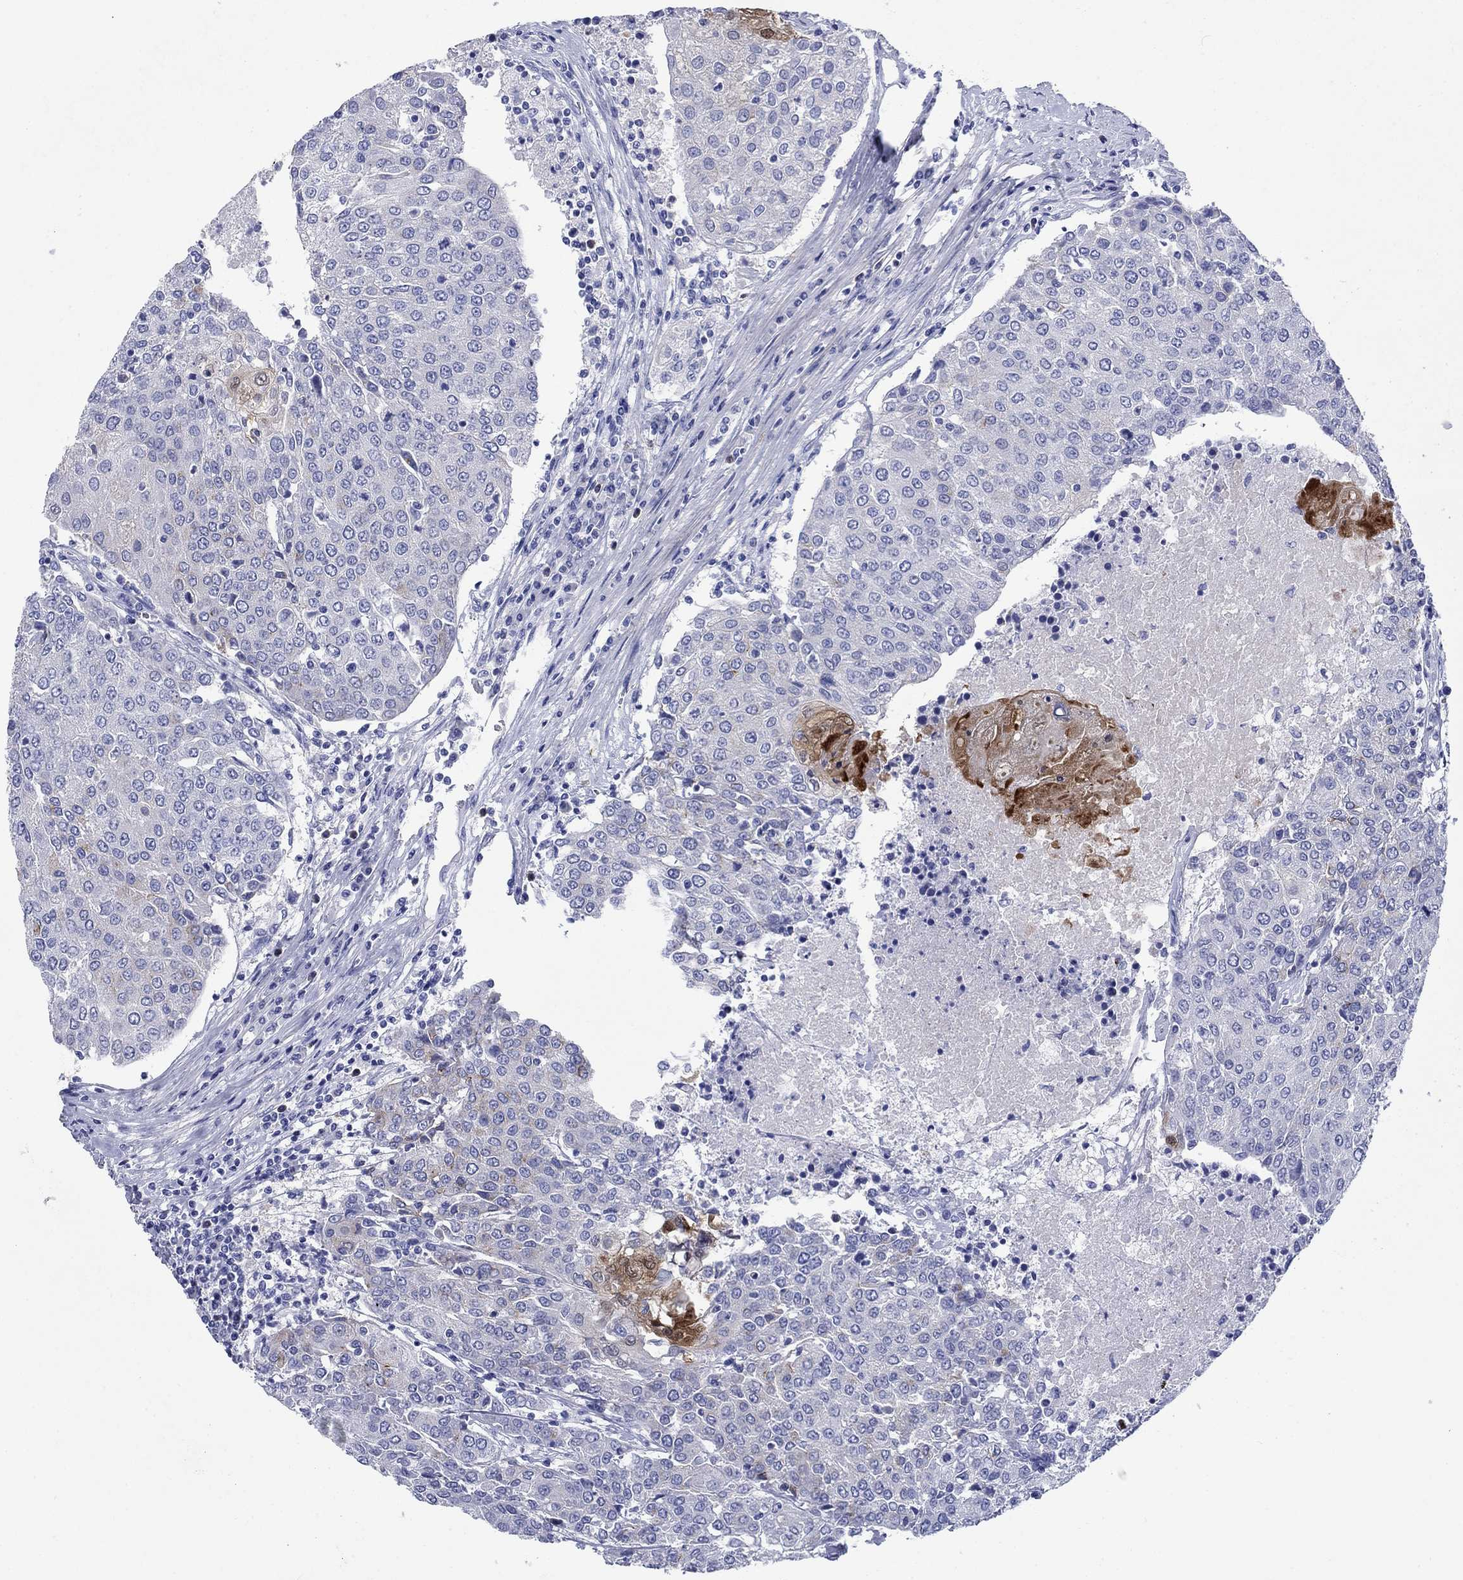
{"staining": {"intensity": "moderate", "quantity": "<25%", "location": "cytoplasmic/membranous"}, "tissue": "urothelial cancer", "cell_type": "Tumor cells", "image_type": "cancer", "snomed": [{"axis": "morphology", "description": "Urothelial carcinoma, High grade"}, {"axis": "topography", "description": "Urinary bladder"}], "caption": "Immunohistochemistry (IHC) (DAB (3,3'-diaminobenzidine)) staining of urothelial carcinoma (high-grade) shows moderate cytoplasmic/membranous protein staining in approximately <25% of tumor cells. Immunohistochemistry stains the protein of interest in brown and the nuclei are stained blue.", "gene": "SULT2B1", "patient": {"sex": "female", "age": 85}}